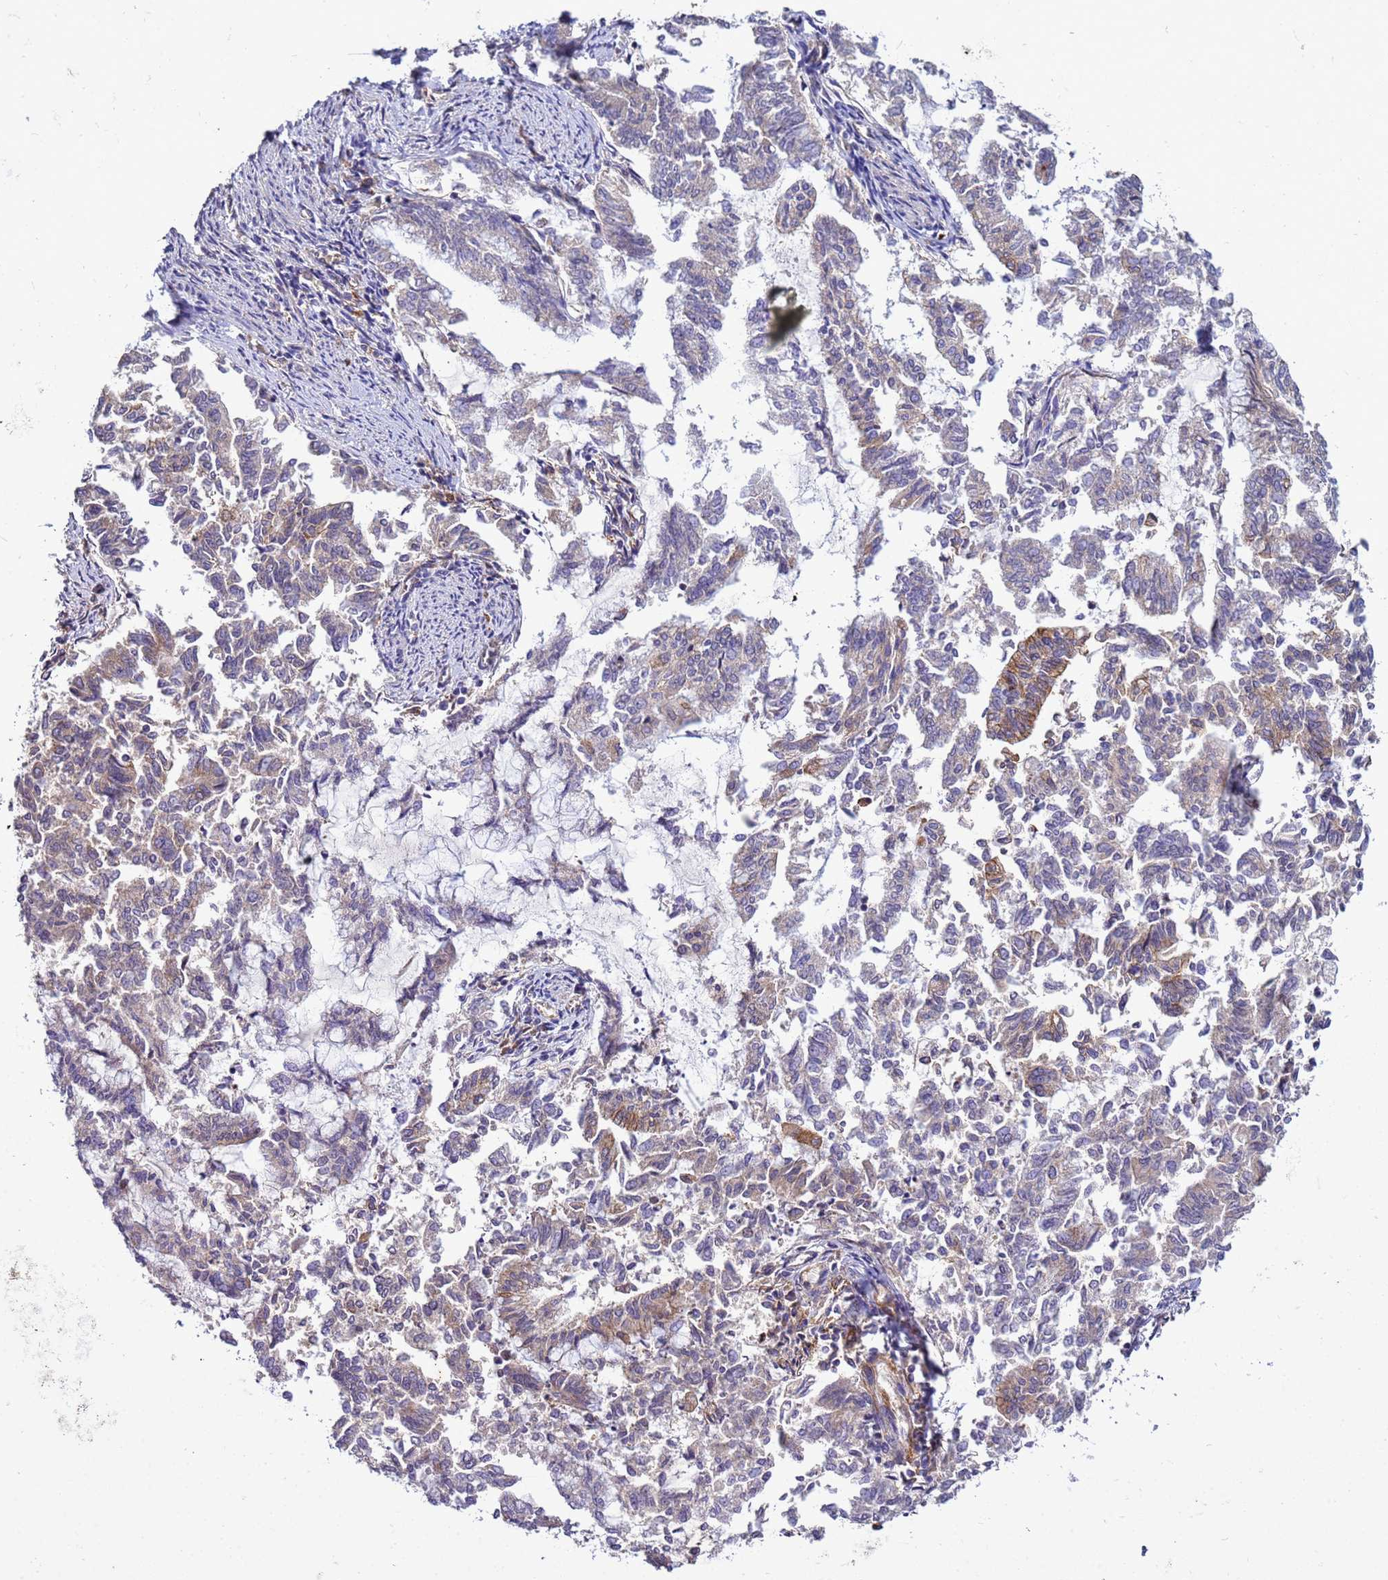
{"staining": {"intensity": "moderate", "quantity": "<25%", "location": "cytoplasmic/membranous"}, "tissue": "endometrial cancer", "cell_type": "Tumor cells", "image_type": "cancer", "snomed": [{"axis": "morphology", "description": "Adenocarcinoma, NOS"}, {"axis": "topography", "description": "Endometrium"}], "caption": "Immunohistochemical staining of endometrial cancer (adenocarcinoma) exhibits low levels of moderate cytoplasmic/membranous protein staining in approximately <25% of tumor cells. The protein is shown in brown color, while the nuclei are stained blue.", "gene": "PKD1", "patient": {"sex": "female", "age": 79}}